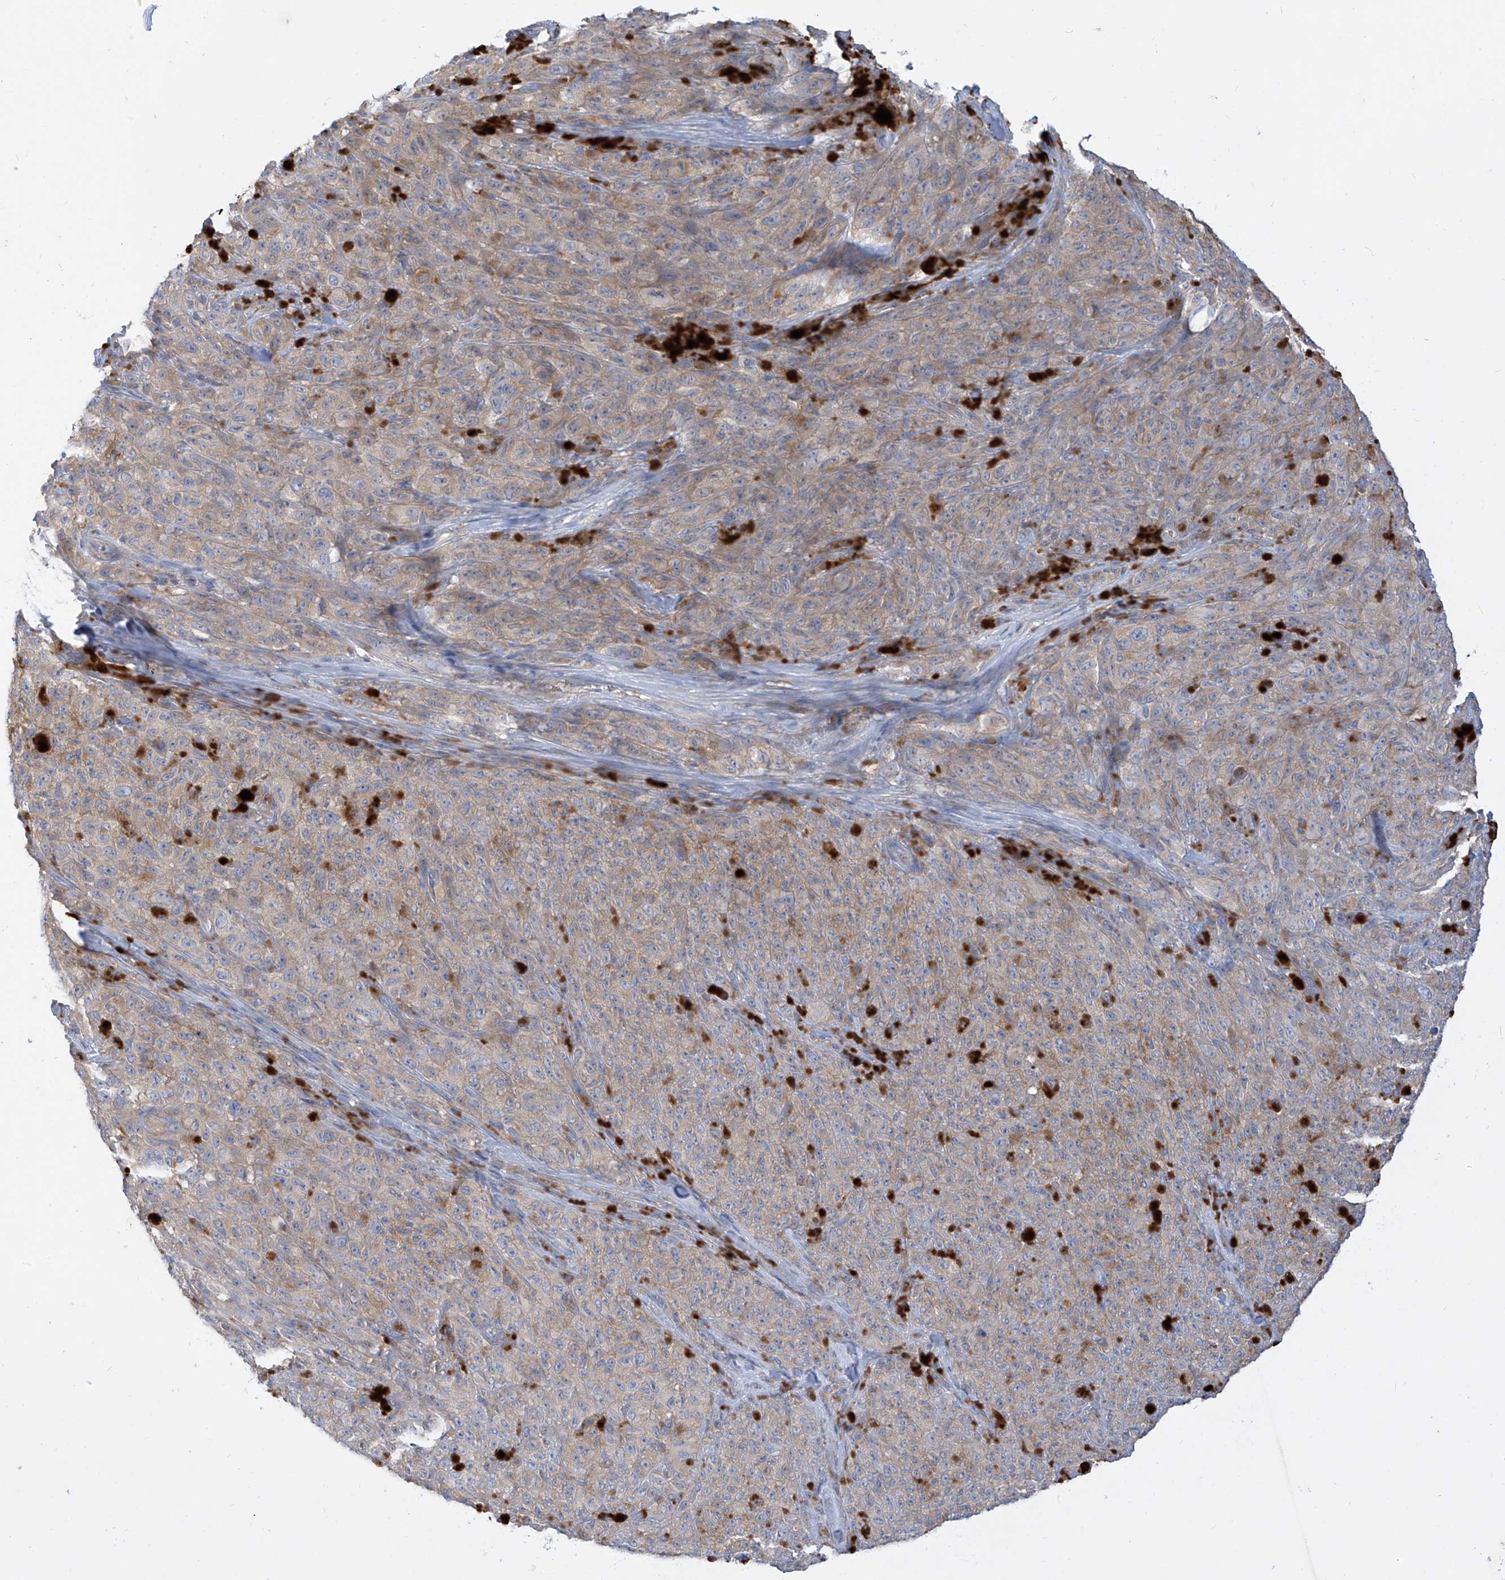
{"staining": {"intensity": "weak", "quantity": "25%-75%", "location": "cytoplasmic/membranous"}, "tissue": "melanoma", "cell_type": "Tumor cells", "image_type": "cancer", "snomed": [{"axis": "morphology", "description": "Malignant melanoma, NOS"}, {"axis": "topography", "description": "Skin"}], "caption": "This photomicrograph demonstrates melanoma stained with immunohistochemistry to label a protein in brown. The cytoplasmic/membranous of tumor cells show weak positivity for the protein. Nuclei are counter-stained blue.", "gene": "DGKQ", "patient": {"sex": "female", "age": 82}}